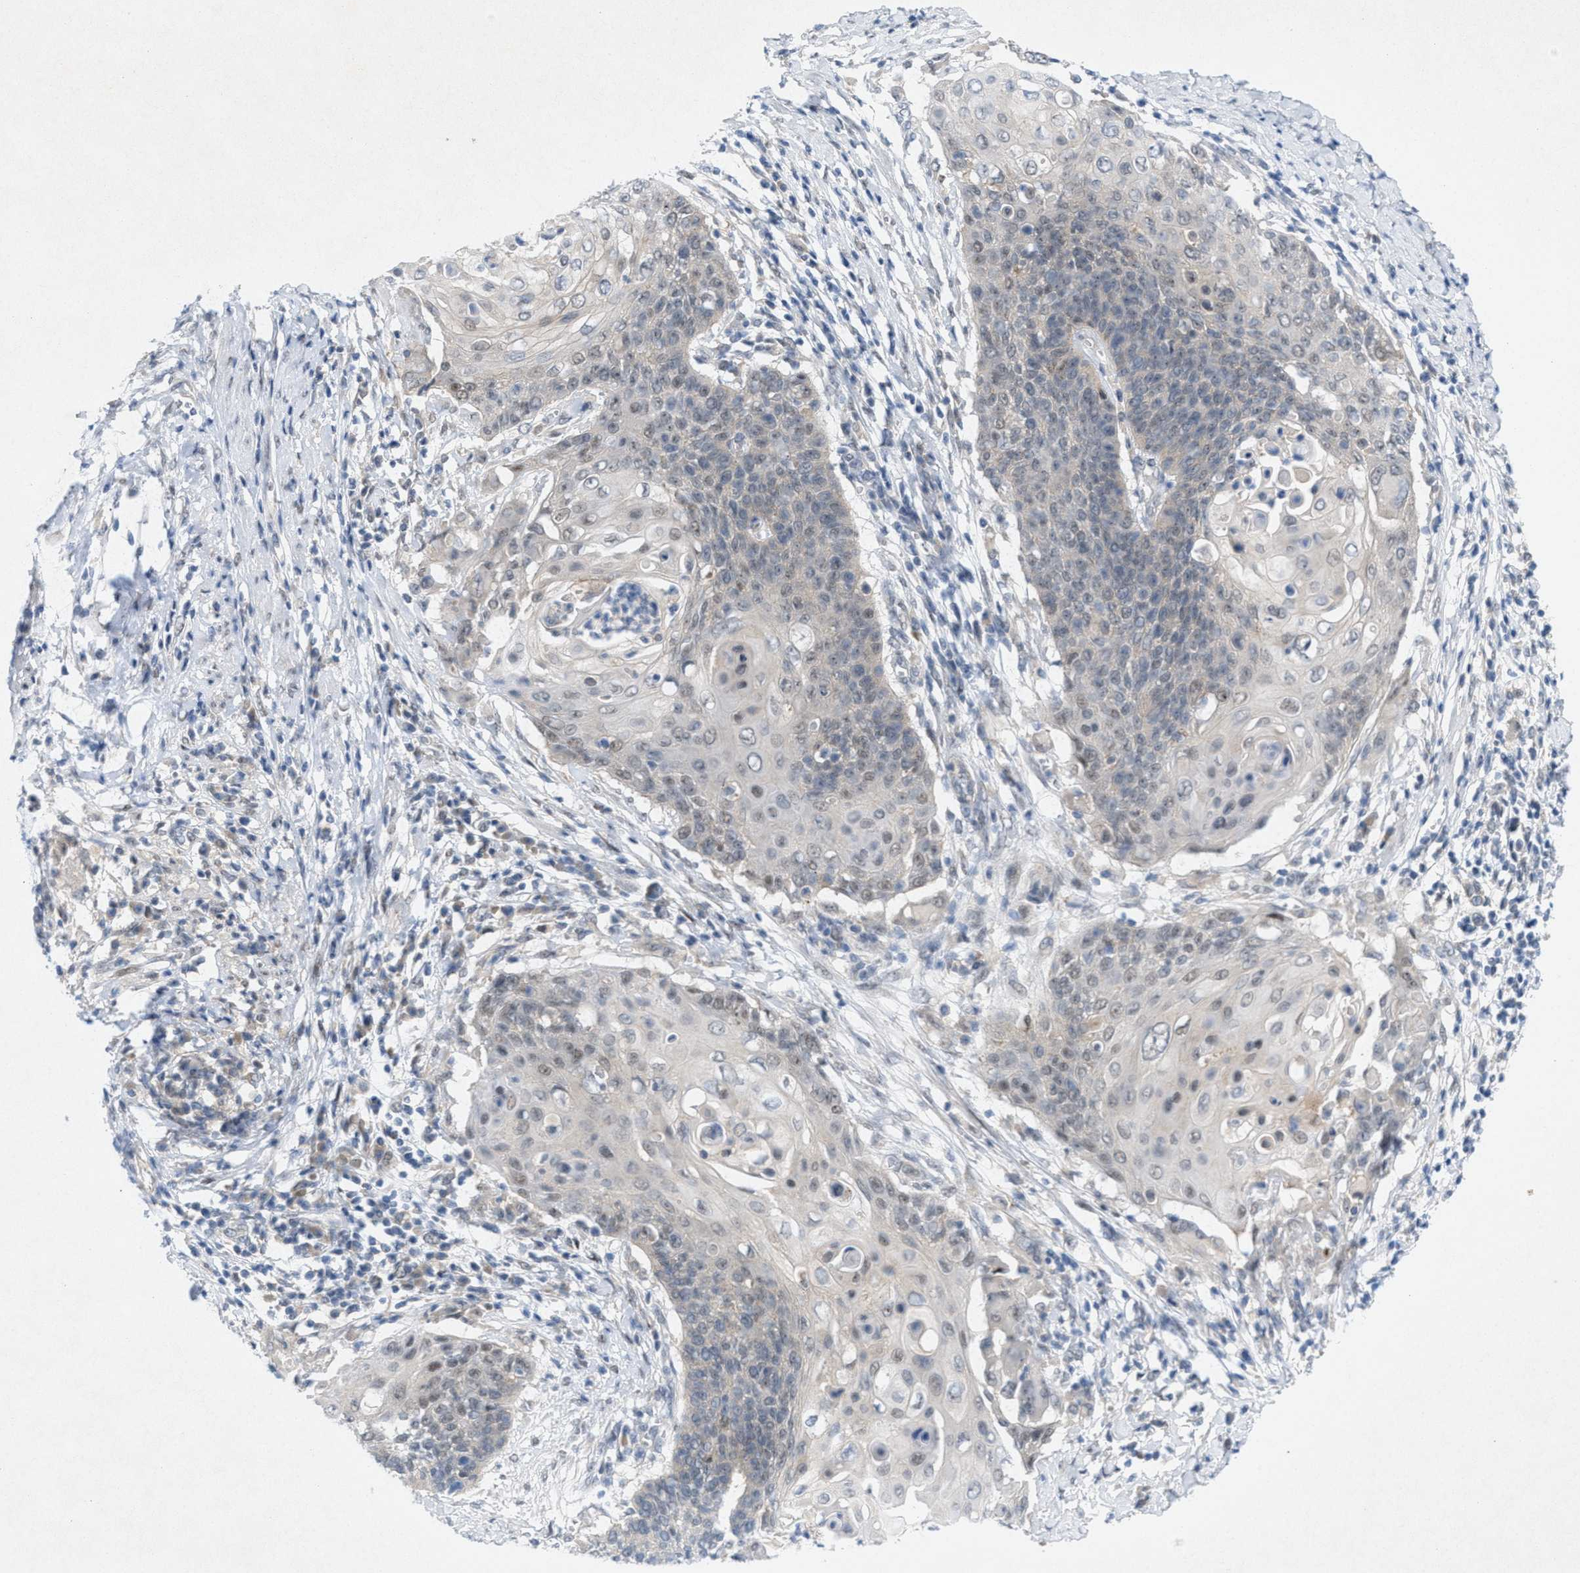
{"staining": {"intensity": "weak", "quantity": "<25%", "location": "nuclear"}, "tissue": "cervical cancer", "cell_type": "Tumor cells", "image_type": "cancer", "snomed": [{"axis": "morphology", "description": "Squamous cell carcinoma, NOS"}, {"axis": "topography", "description": "Cervix"}], "caption": "Immunohistochemistry (IHC) of human cervical cancer demonstrates no staining in tumor cells.", "gene": "WIPI2", "patient": {"sex": "female", "age": 39}}